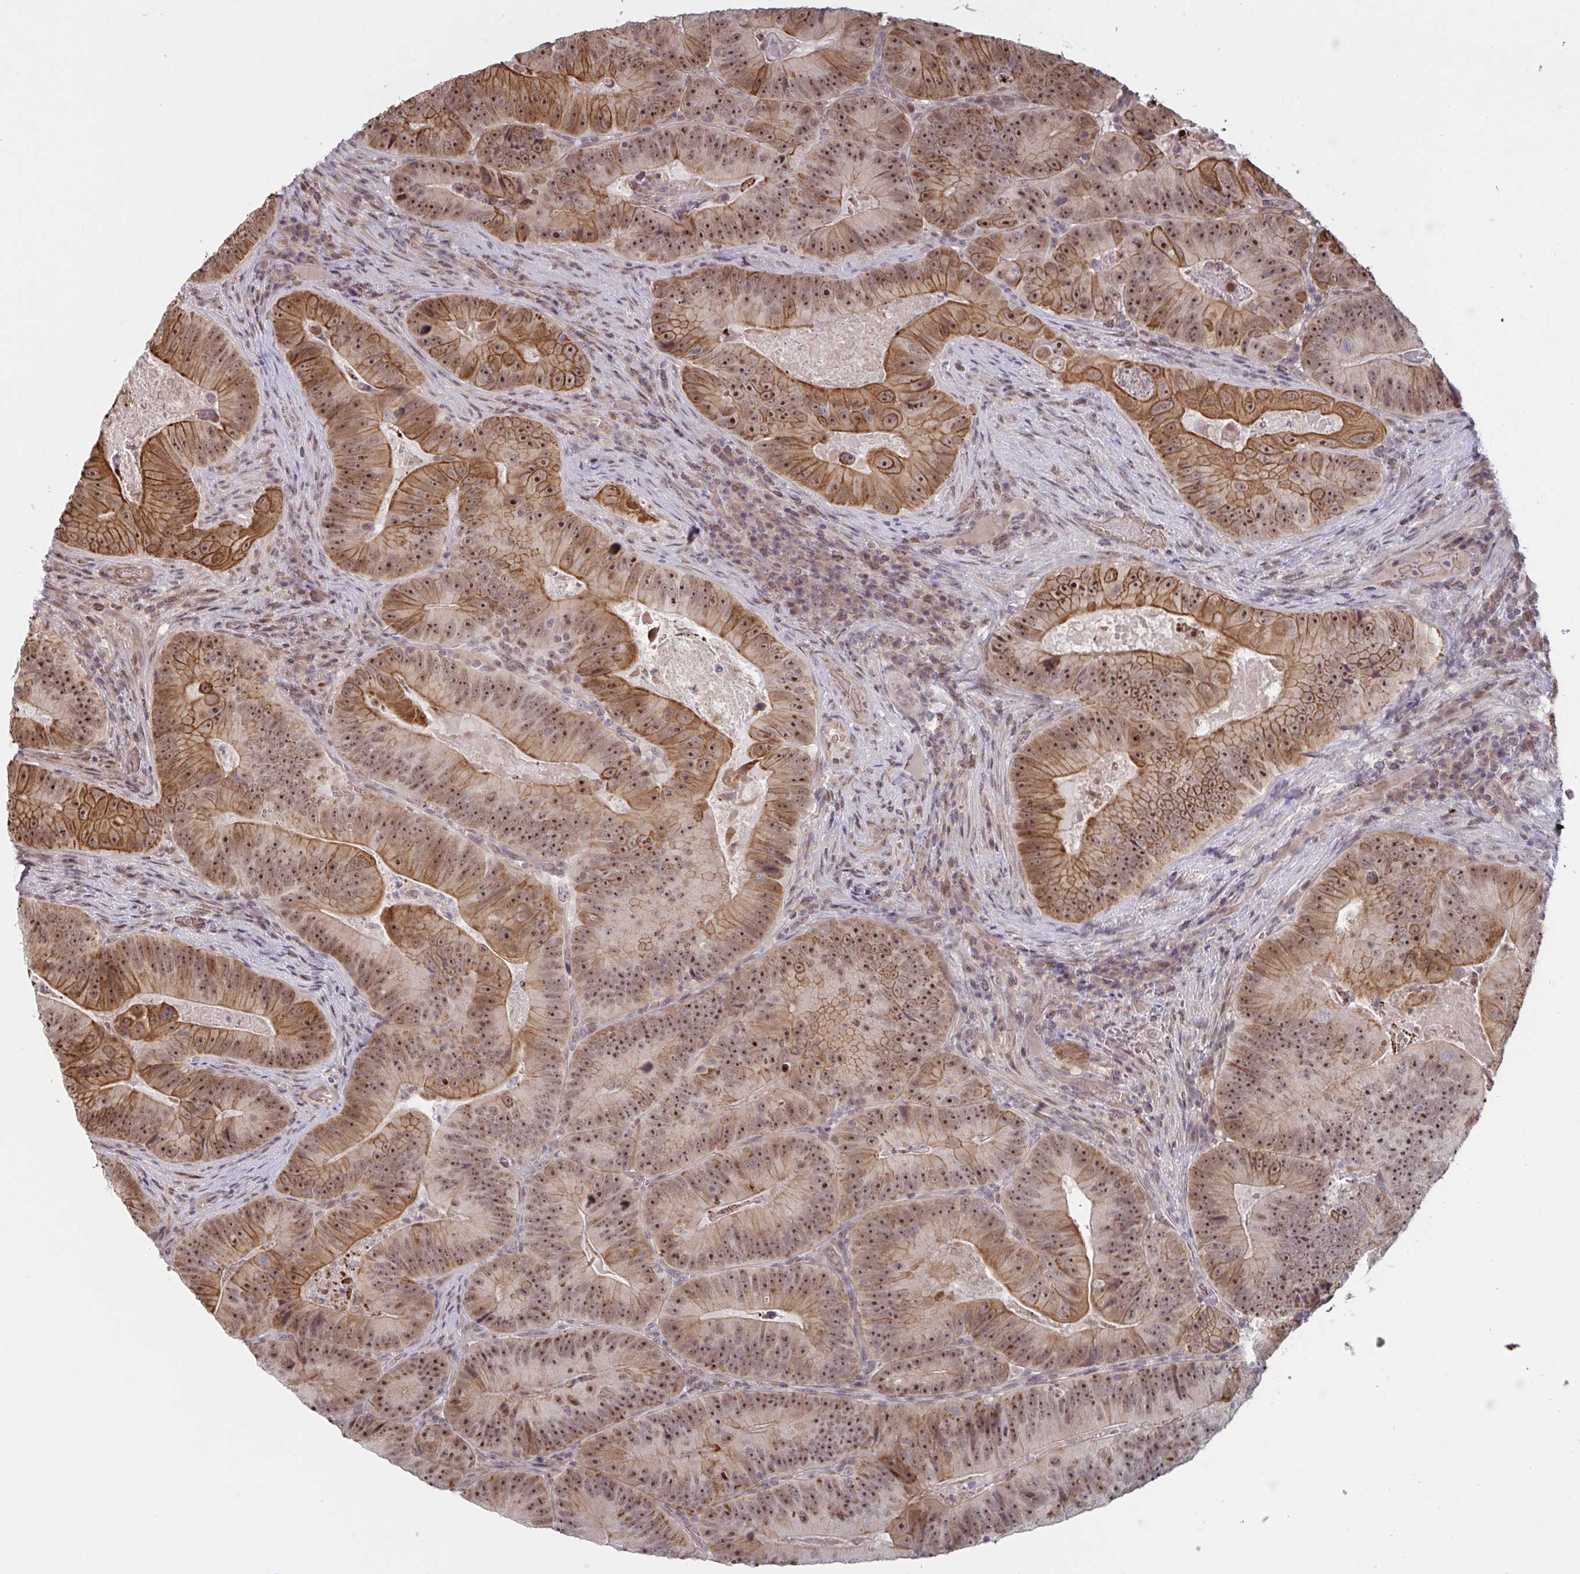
{"staining": {"intensity": "strong", "quantity": ">75%", "location": "cytoplasmic/membranous,nuclear"}, "tissue": "colorectal cancer", "cell_type": "Tumor cells", "image_type": "cancer", "snomed": [{"axis": "morphology", "description": "Adenocarcinoma, NOS"}, {"axis": "topography", "description": "Colon"}], "caption": "Brown immunohistochemical staining in human colorectal cancer (adenocarcinoma) shows strong cytoplasmic/membranous and nuclear staining in approximately >75% of tumor cells.", "gene": "NLRP13", "patient": {"sex": "female", "age": 86}}